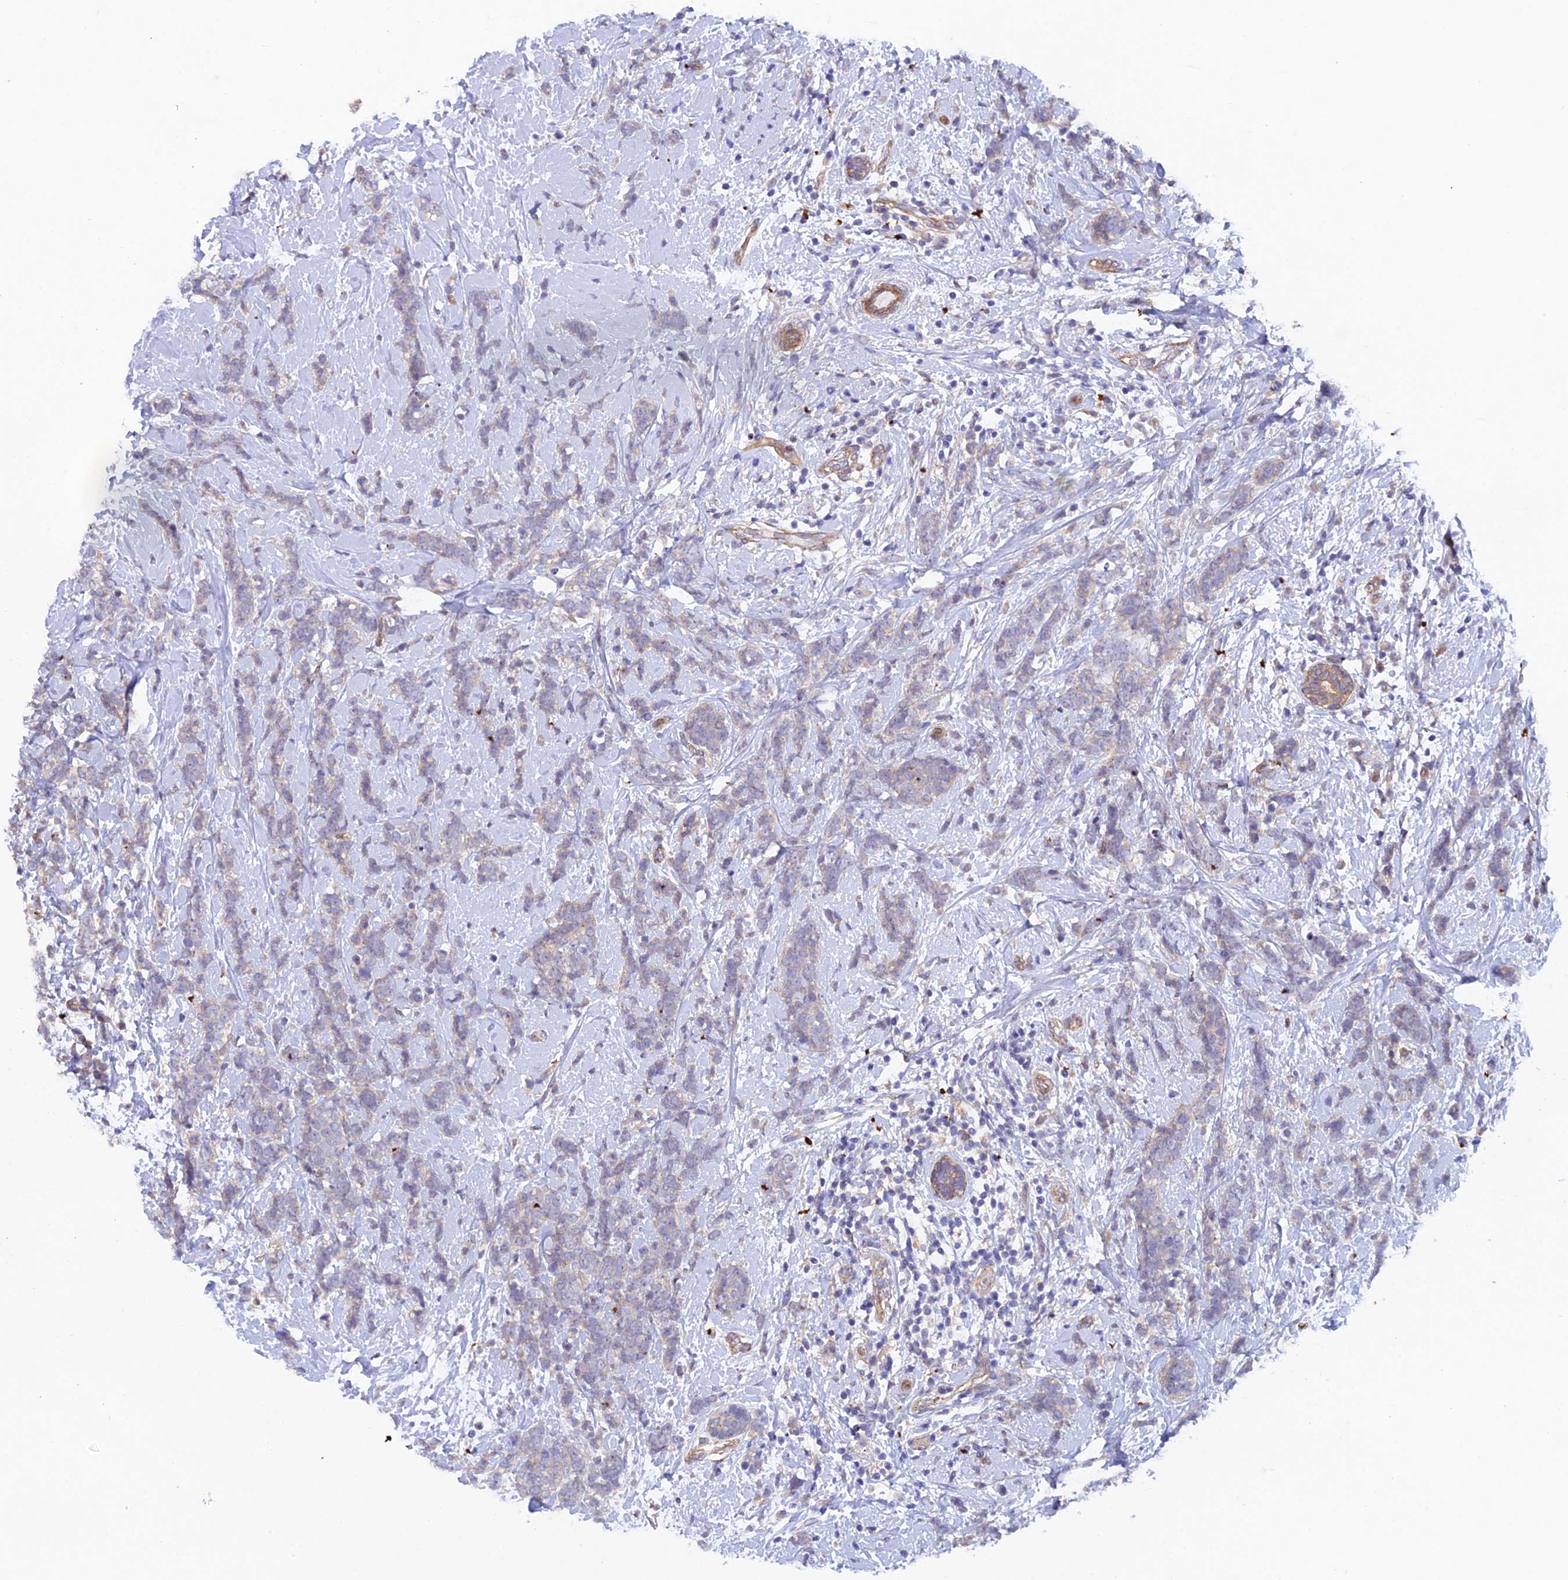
{"staining": {"intensity": "negative", "quantity": "none", "location": "none"}, "tissue": "breast cancer", "cell_type": "Tumor cells", "image_type": "cancer", "snomed": [{"axis": "morphology", "description": "Lobular carcinoma"}, {"axis": "topography", "description": "Breast"}], "caption": "This is an immunohistochemistry histopathology image of breast lobular carcinoma. There is no staining in tumor cells.", "gene": "FZR1", "patient": {"sex": "female", "age": 58}}